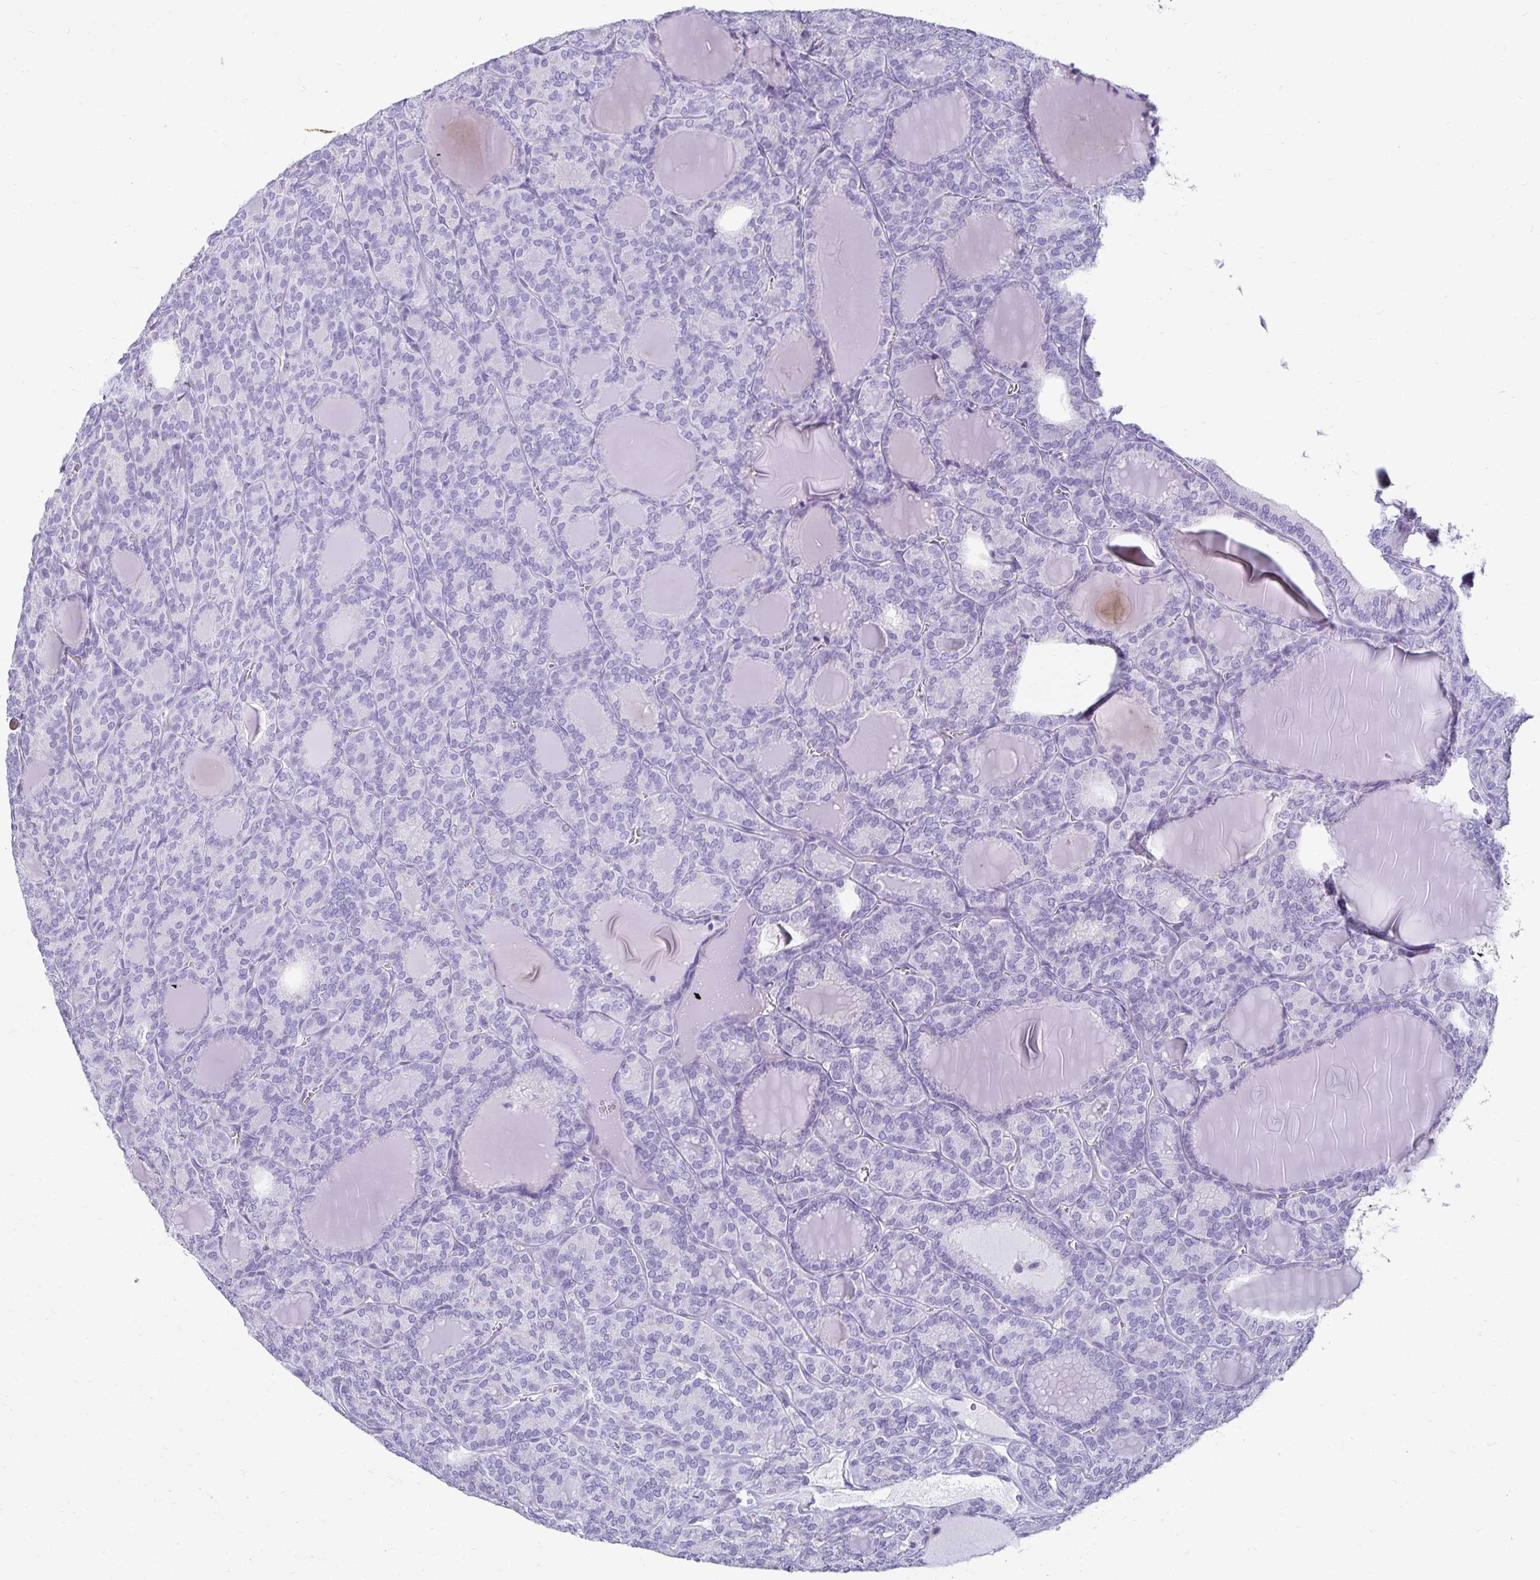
{"staining": {"intensity": "negative", "quantity": "none", "location": "none"}, "tissue": "thyroid cancer", "cell_type": "Tumor cells", "image_type": "cancer", "snomed": [{"axis": "morphology", "description": "Follicular adenoma carcinoma, NOS"}, {"axis": "topography", "description": "Thyroid gland"}], "caption": "A histopathology image of thyroid follicular adenoma carcinoma stained for a protein reveals no brown staining in tumor cells.", "gene": "CST6", "patient": {"sex": "male", "age": 74}}